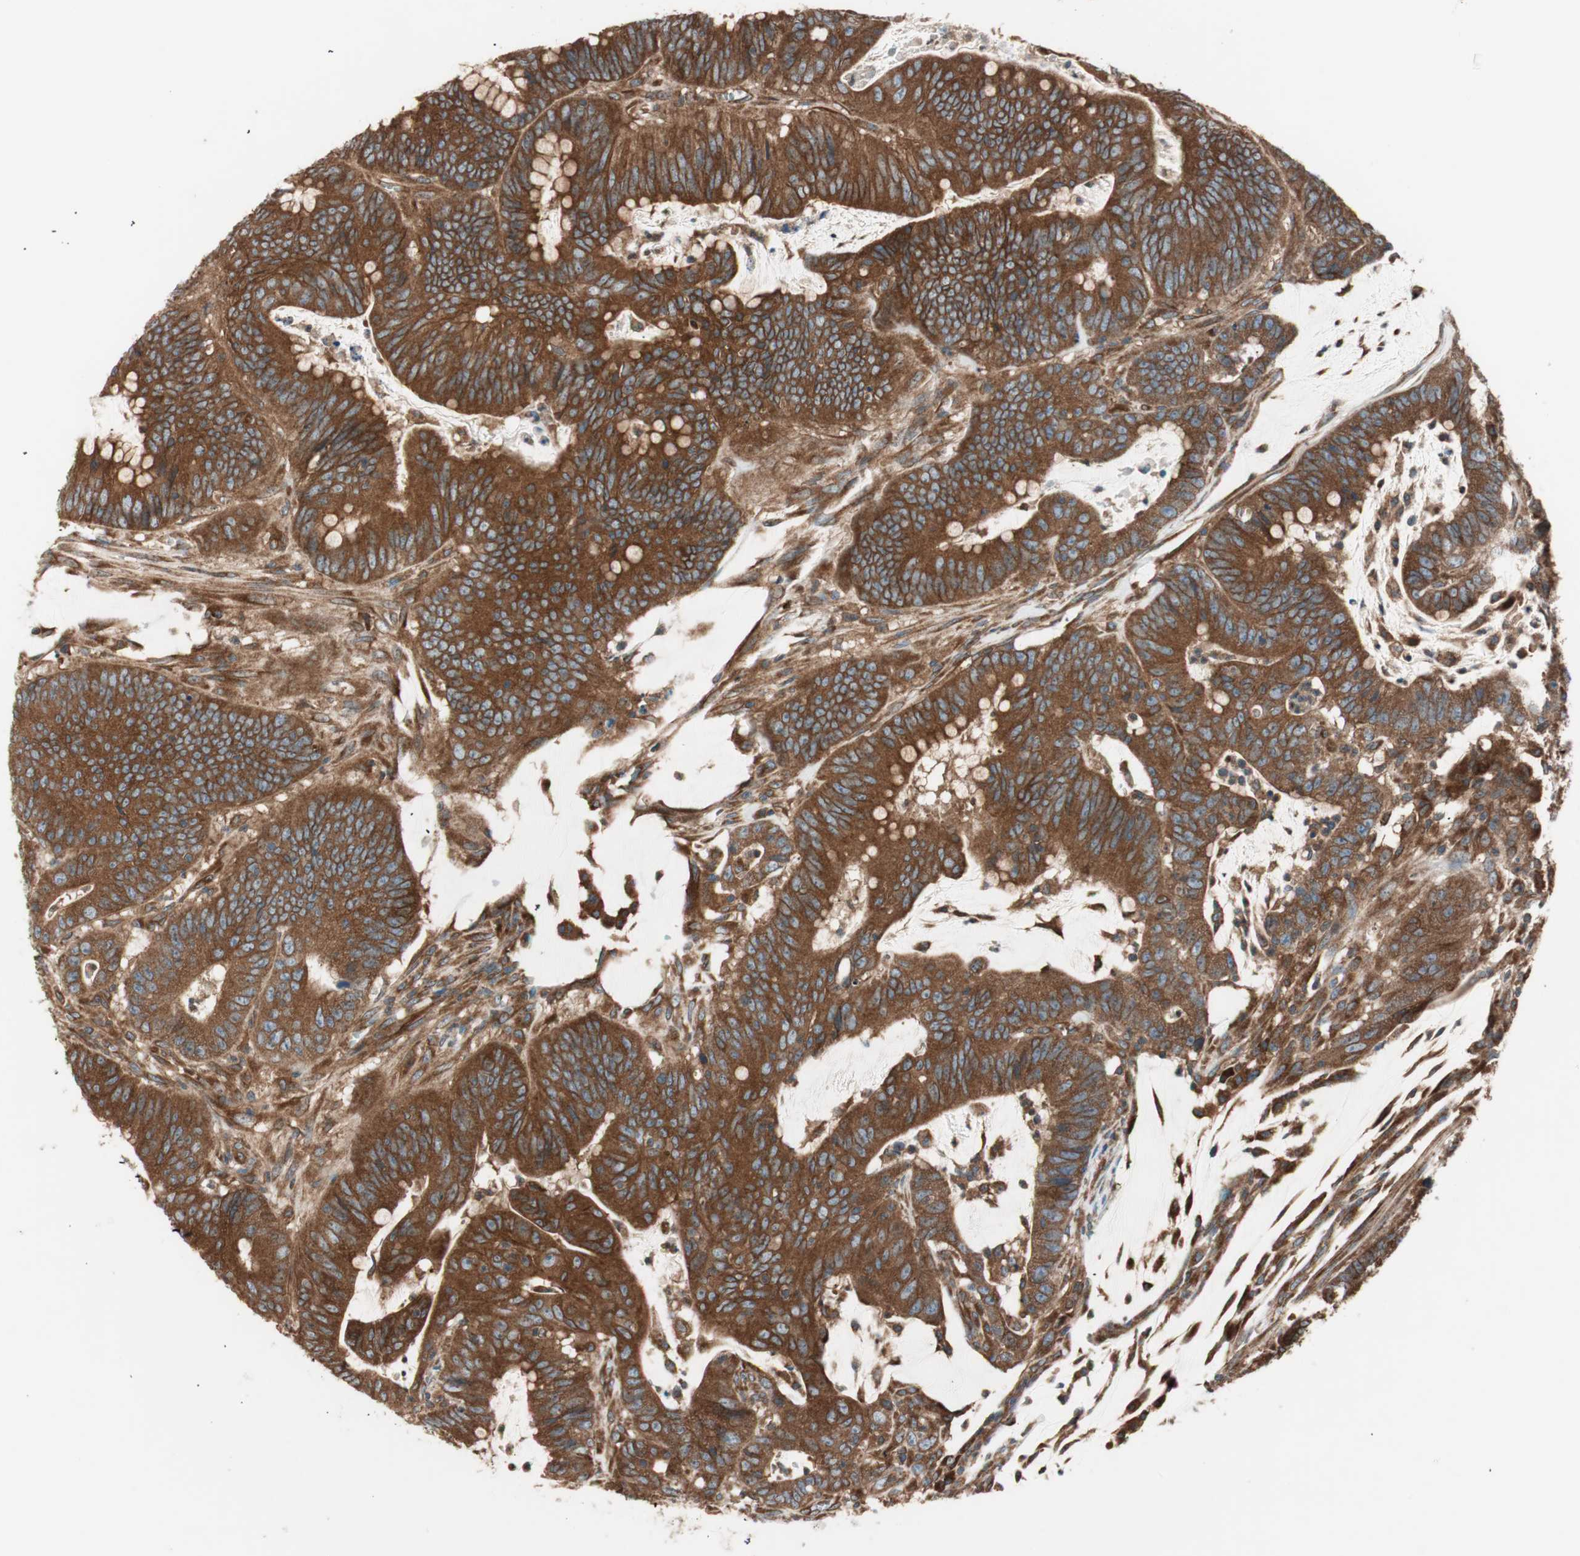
{"staining": {"intensity": "strong", "quantity": ">75%", "location": "cytoplasmic/membranous"}, "tissue": "colorectal cancer", "cell_type": "Tumor cells", "image_type": "cancer", "snomed": [{"axis": "morphology", "description": "Adenocarcinoma, NOS"}, {"axis": "topography", "description": "Colon"}], "caption": "Immunohistochemistry micrograph of colorectal cancer (adenocarcinoma) stained for a protein (brown), which demonstrates high levels of strong cytoplasmic/membranous positivity in approximately >75% of tumor cells.", "gene": "RAB5A", "patient": {"sex": "male", "age": 45}}